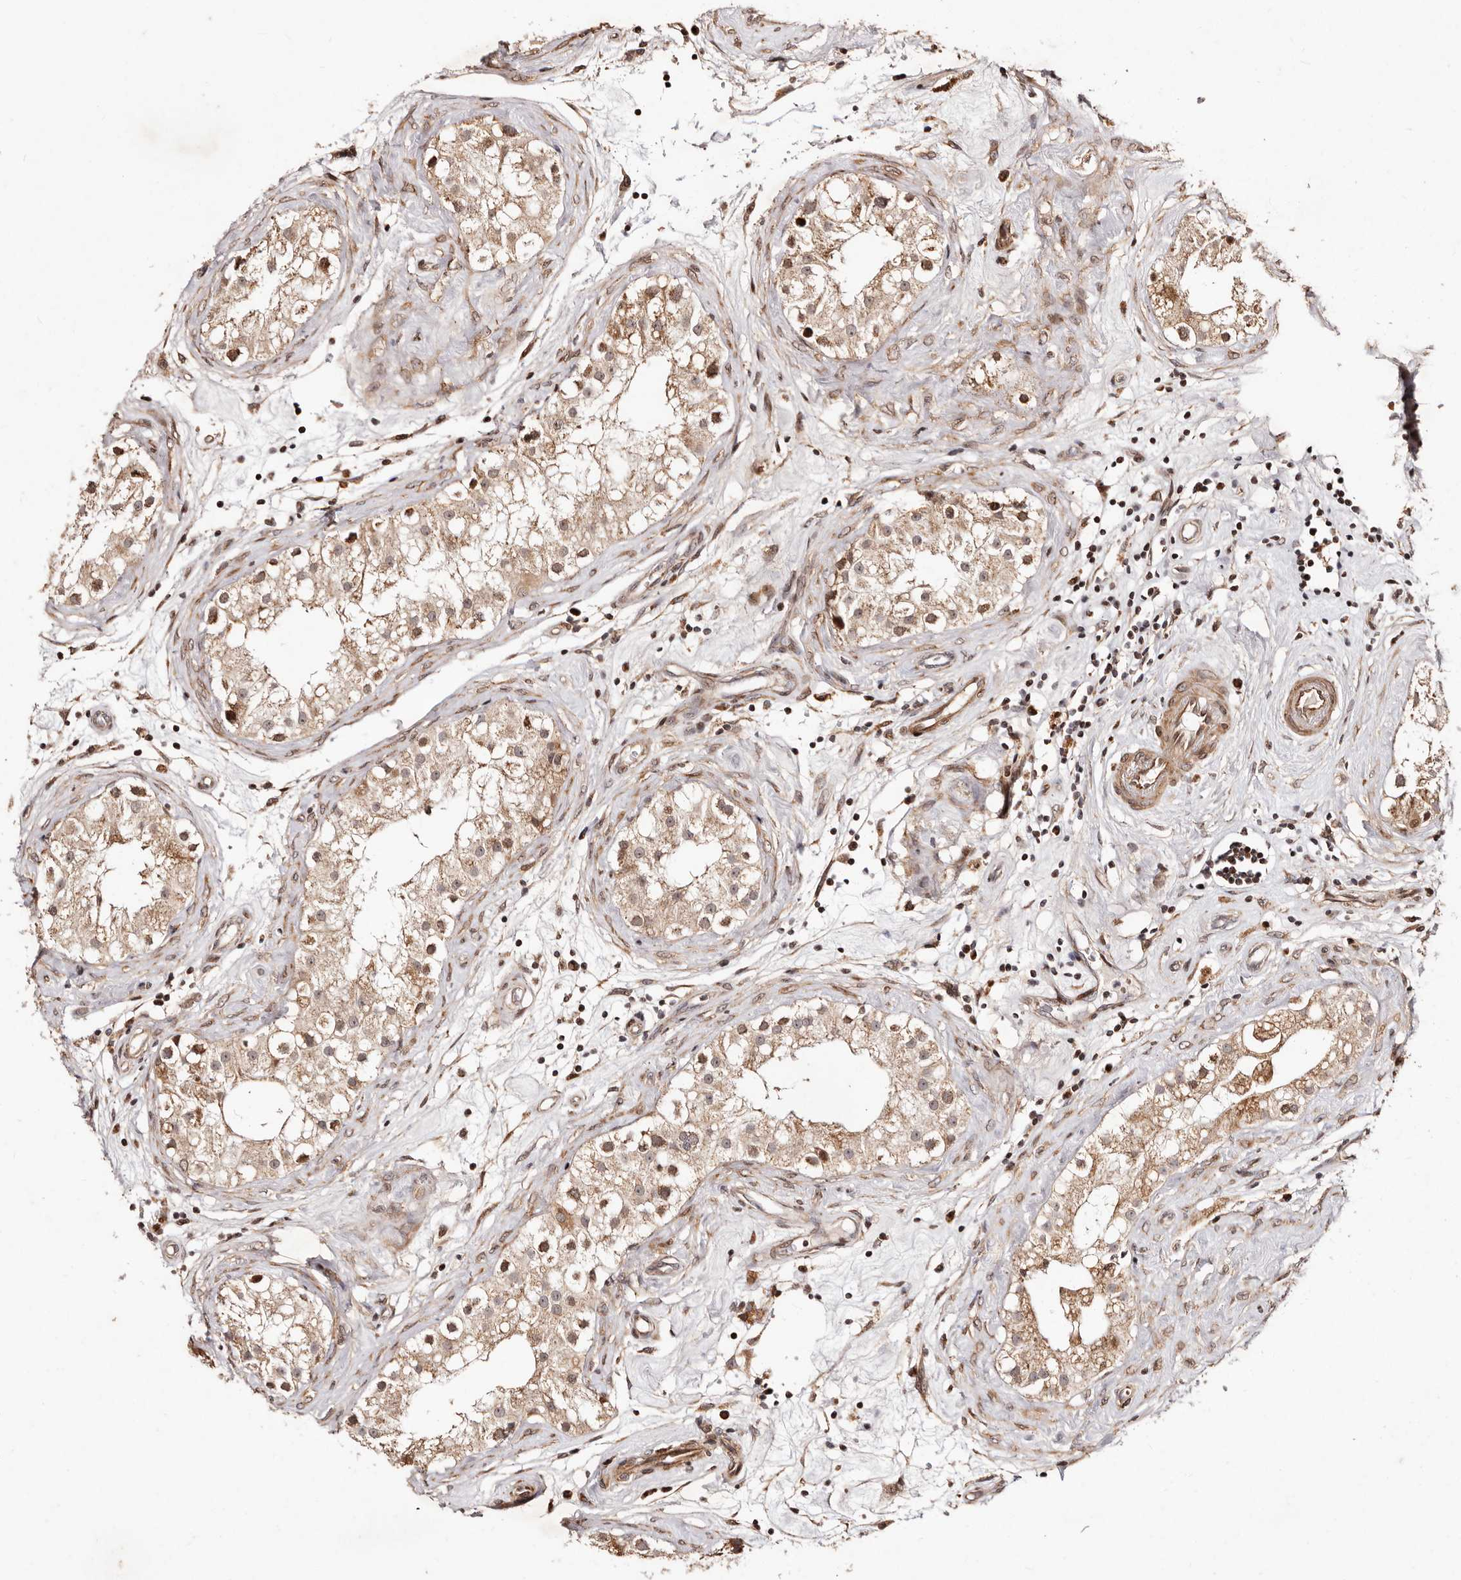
{"staining": {"intensity": "moderate", "quantity": ">75%", "location": "cytoplasmic/membranous,nuclear"}, "tissue": "testis", "cell_type": "Cells in seminiferous ducts", "image_type": "normal", "snomed": [{"axis": "morphology", "description": "Normal tissue, NOS"}, {"axis": "topography", "description": "Testis"}], "caption": "DAB (3,3'-diaminobenzidine) immunohistochemical staining of unremarkable testis displays moderate cytoplasmic/membranous,nuclear protein expression in approximately >75% of cells in seminiferous ducts.", "gene": "HIVEP3", "patient": {"sex": "male", "age": 84}}